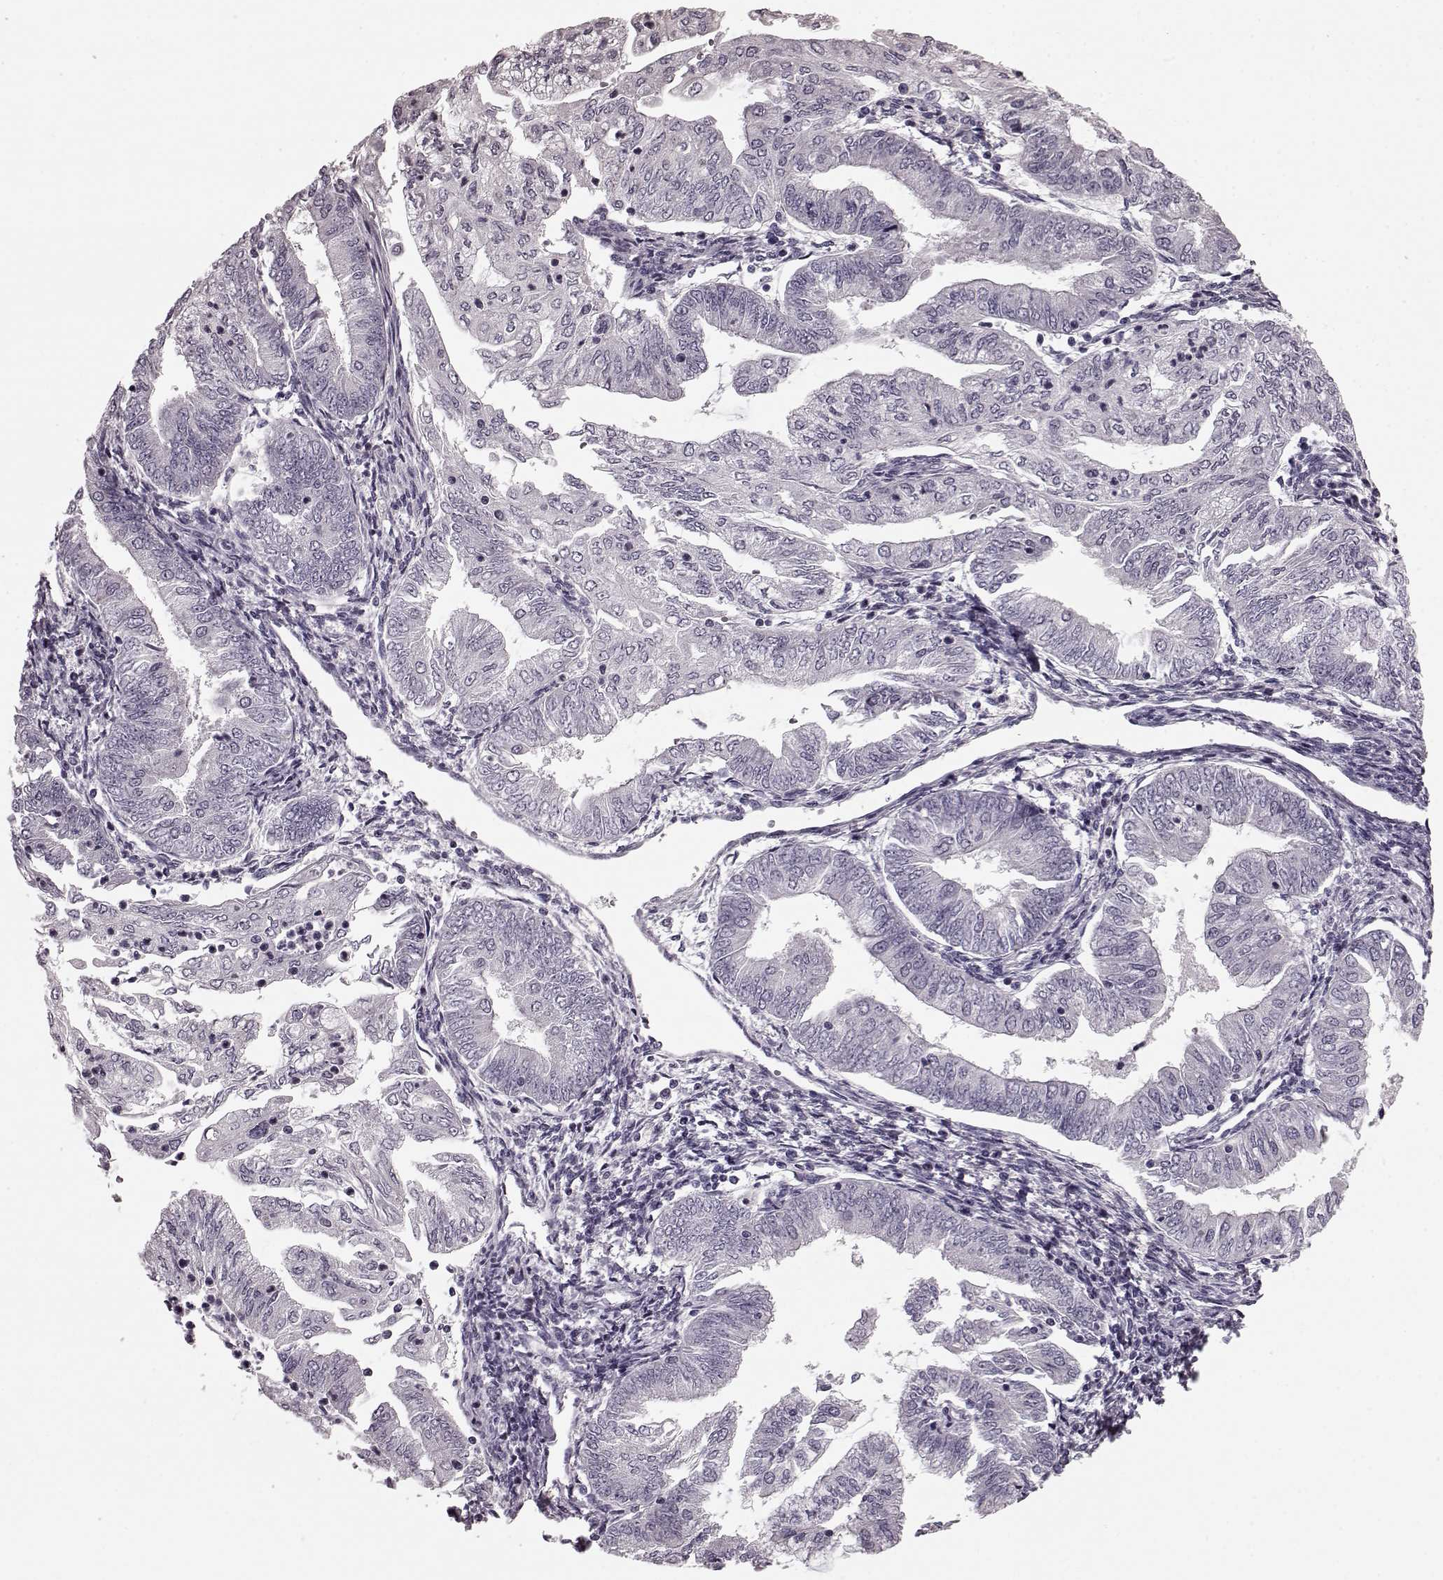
{"staining": {"intensity": "negative", "quantity": "none", "location": "none"}, "tissue": "endometrial cancer", "cell_type": "Tumor cells", "image_type": "cancer", "snomed": [{"axis": "morphology", "description": "Adenocarcinoma, NOS"}, {"axis": "topography", "description": "Endometrium"}], "caption": "An immunohistochemistry (IHC) micrograph of endometrial adenocarcinoma is shown. There is no staining in tumor cells of endometrial adenocarcinoma. Brightfield microscopy of immunohistochemistry (IHC) stained with DAB (3,3'-diaminobenzidine) (brown) and hematoxylin (blue), captured at high magnification.", "gene": "CST7", "patient": {"sex": "female", "age": 55}}